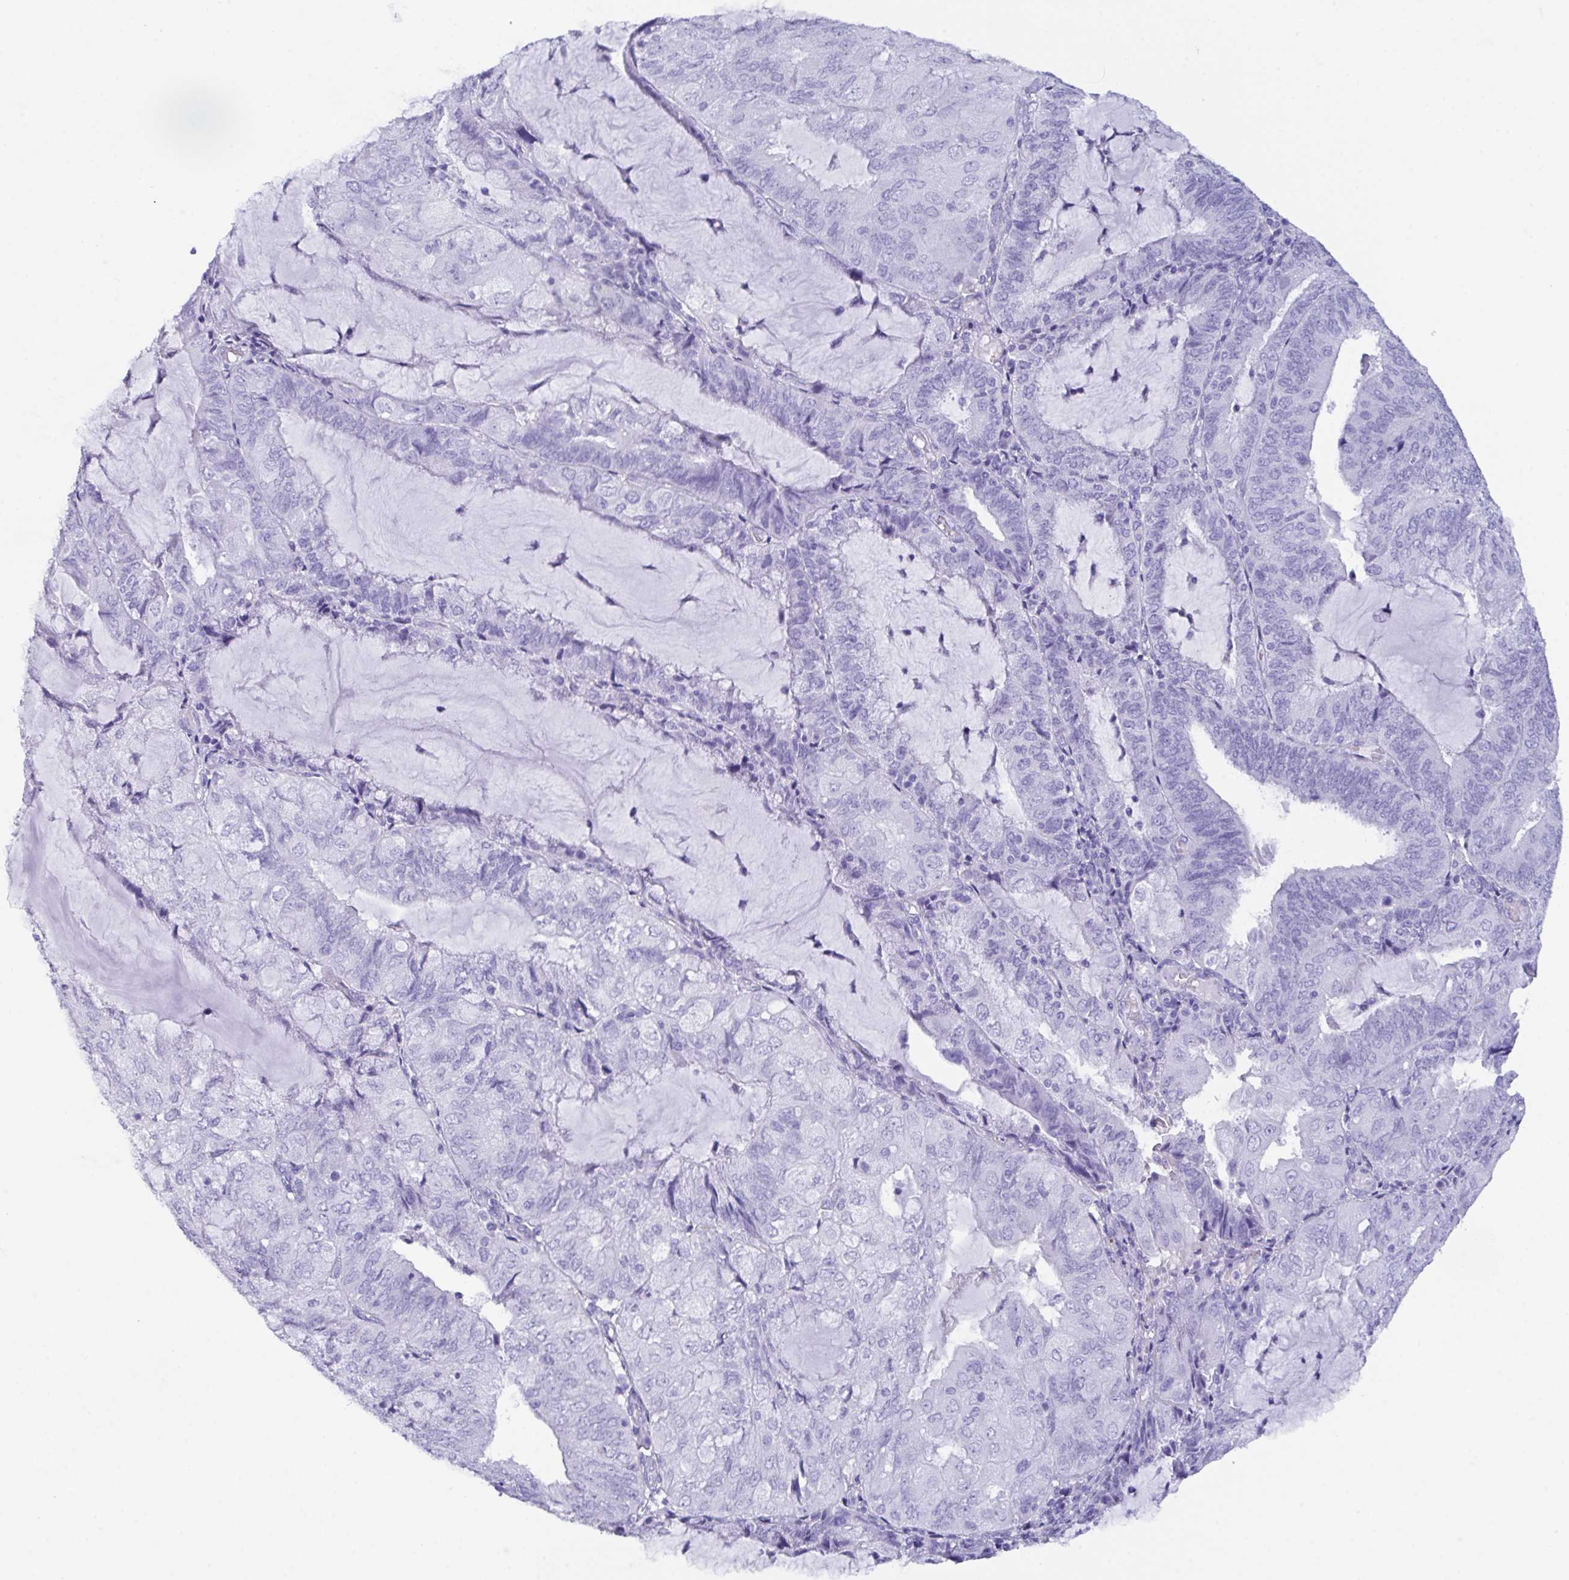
{"staining": {"intensity": "negative", "quantity": "none", "location": "none"}, "tissue": "endometrial cancer", "cell_type": "Tumor cells", "image_type": "cancer", "snomed": [{"axis": "morphology", "description": "Adenocarcinoma, NOS"}, {"axis": "topography", "description": "Endometrium"}], "caption": "DAB (3,3'-diaminobenzidine) immunohistochemical staining of adenocarcinoma (endometrial) exhibits no significant expression in tumor cells. (Immunohistochemistry (ihc), brightfield microscopy, high magnification).", "gene": "ZNF850", "patient": {"sex": "female", "age": 81}}